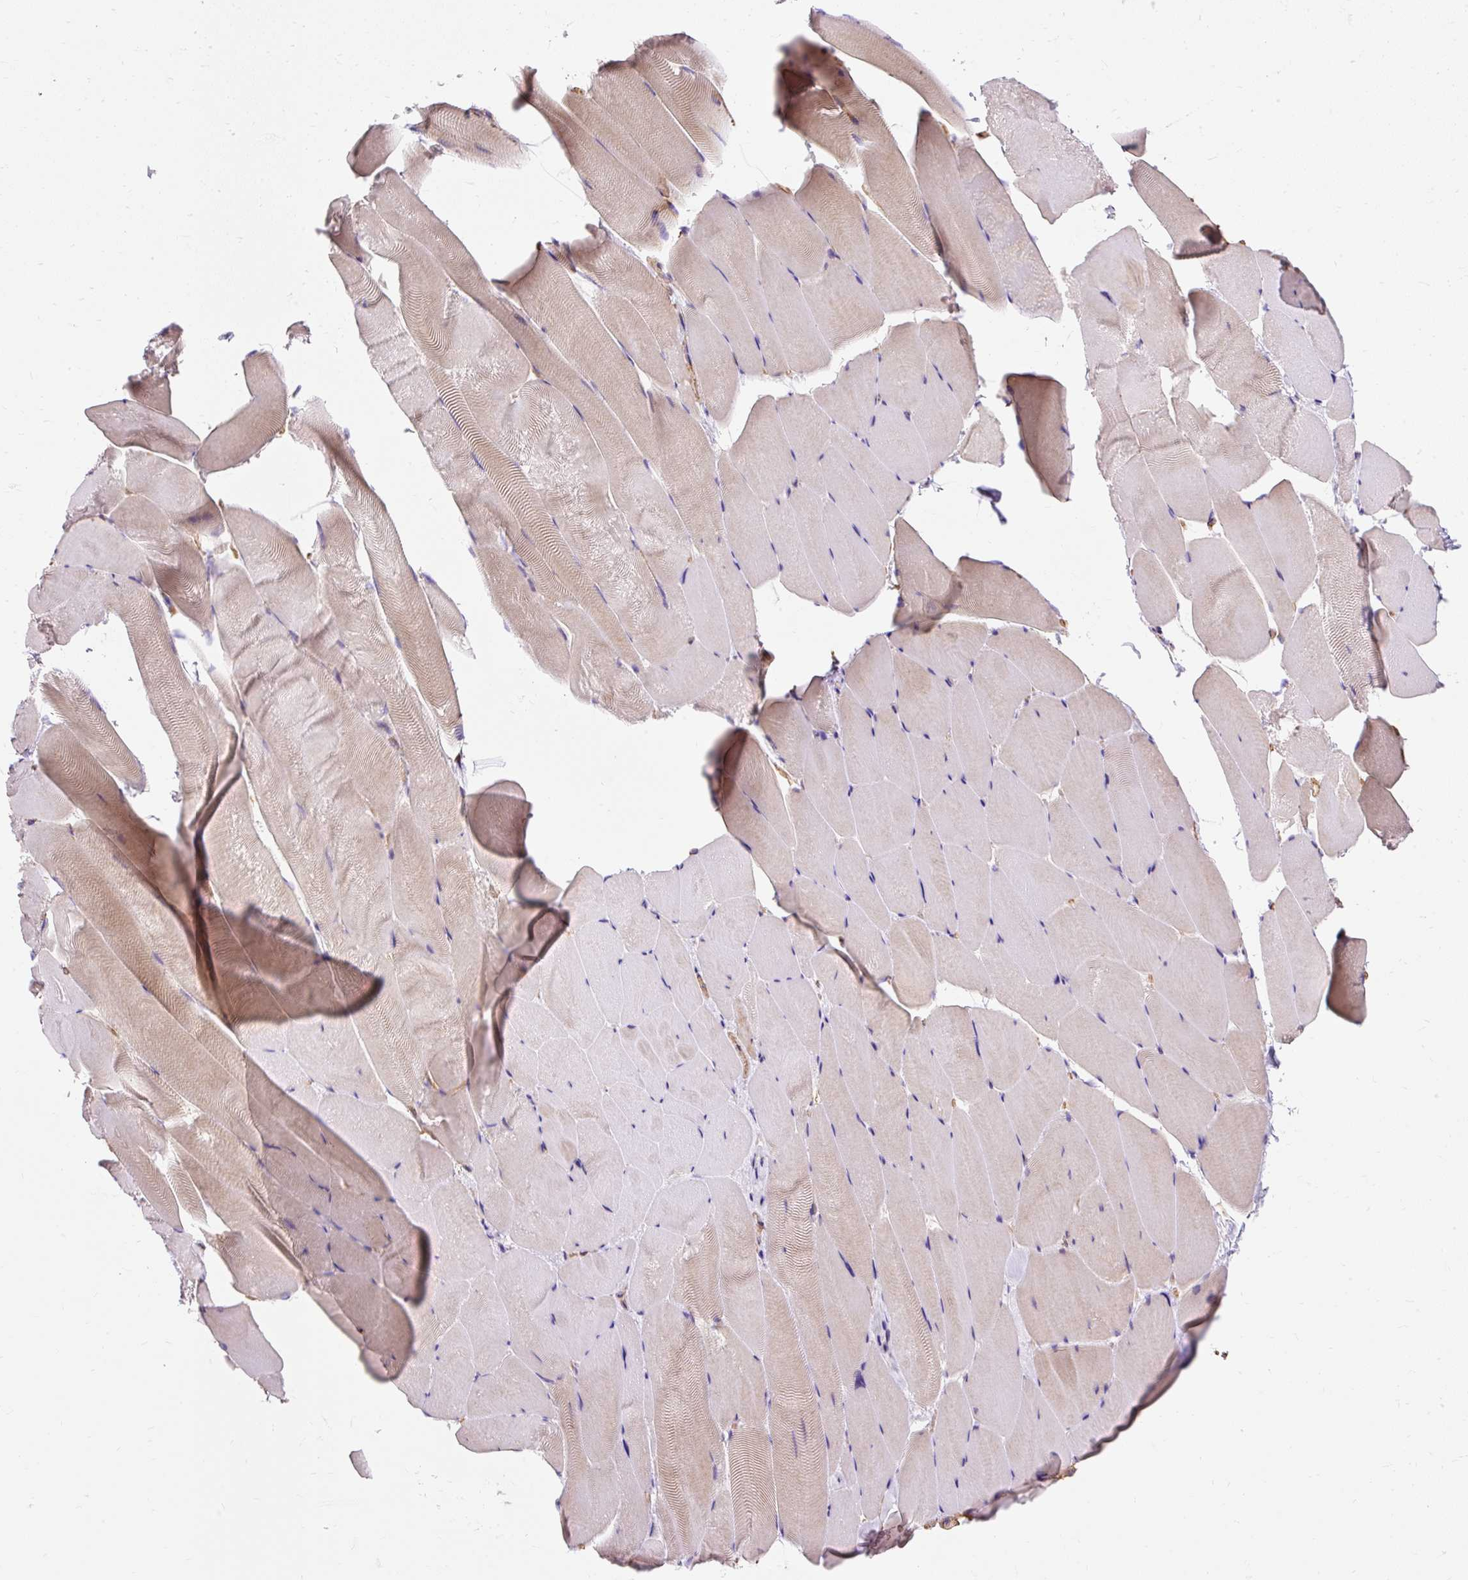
{"staining": {"intensity": "weak", "quantity": "25%-75%", "location": "cytoplasmic/membranous"}, "tissue": "skeletal muscle", "cell_type": "Myocytes", "image_type": "normal", "snomed": [{"axis": "morphology", "description": "Normal tissue, NOS"}, {"axis": "topography", "description": "Skeletal muscle"}], "caption": "Brown immunohistochemical staining in unremarkable human skeletal muscle exhibits weak cytoplasmic/membranous staining in approximately 25%-75% of myocytes.", "gene": "CEP290", "patient": {"sex": "female", "age": 64}}